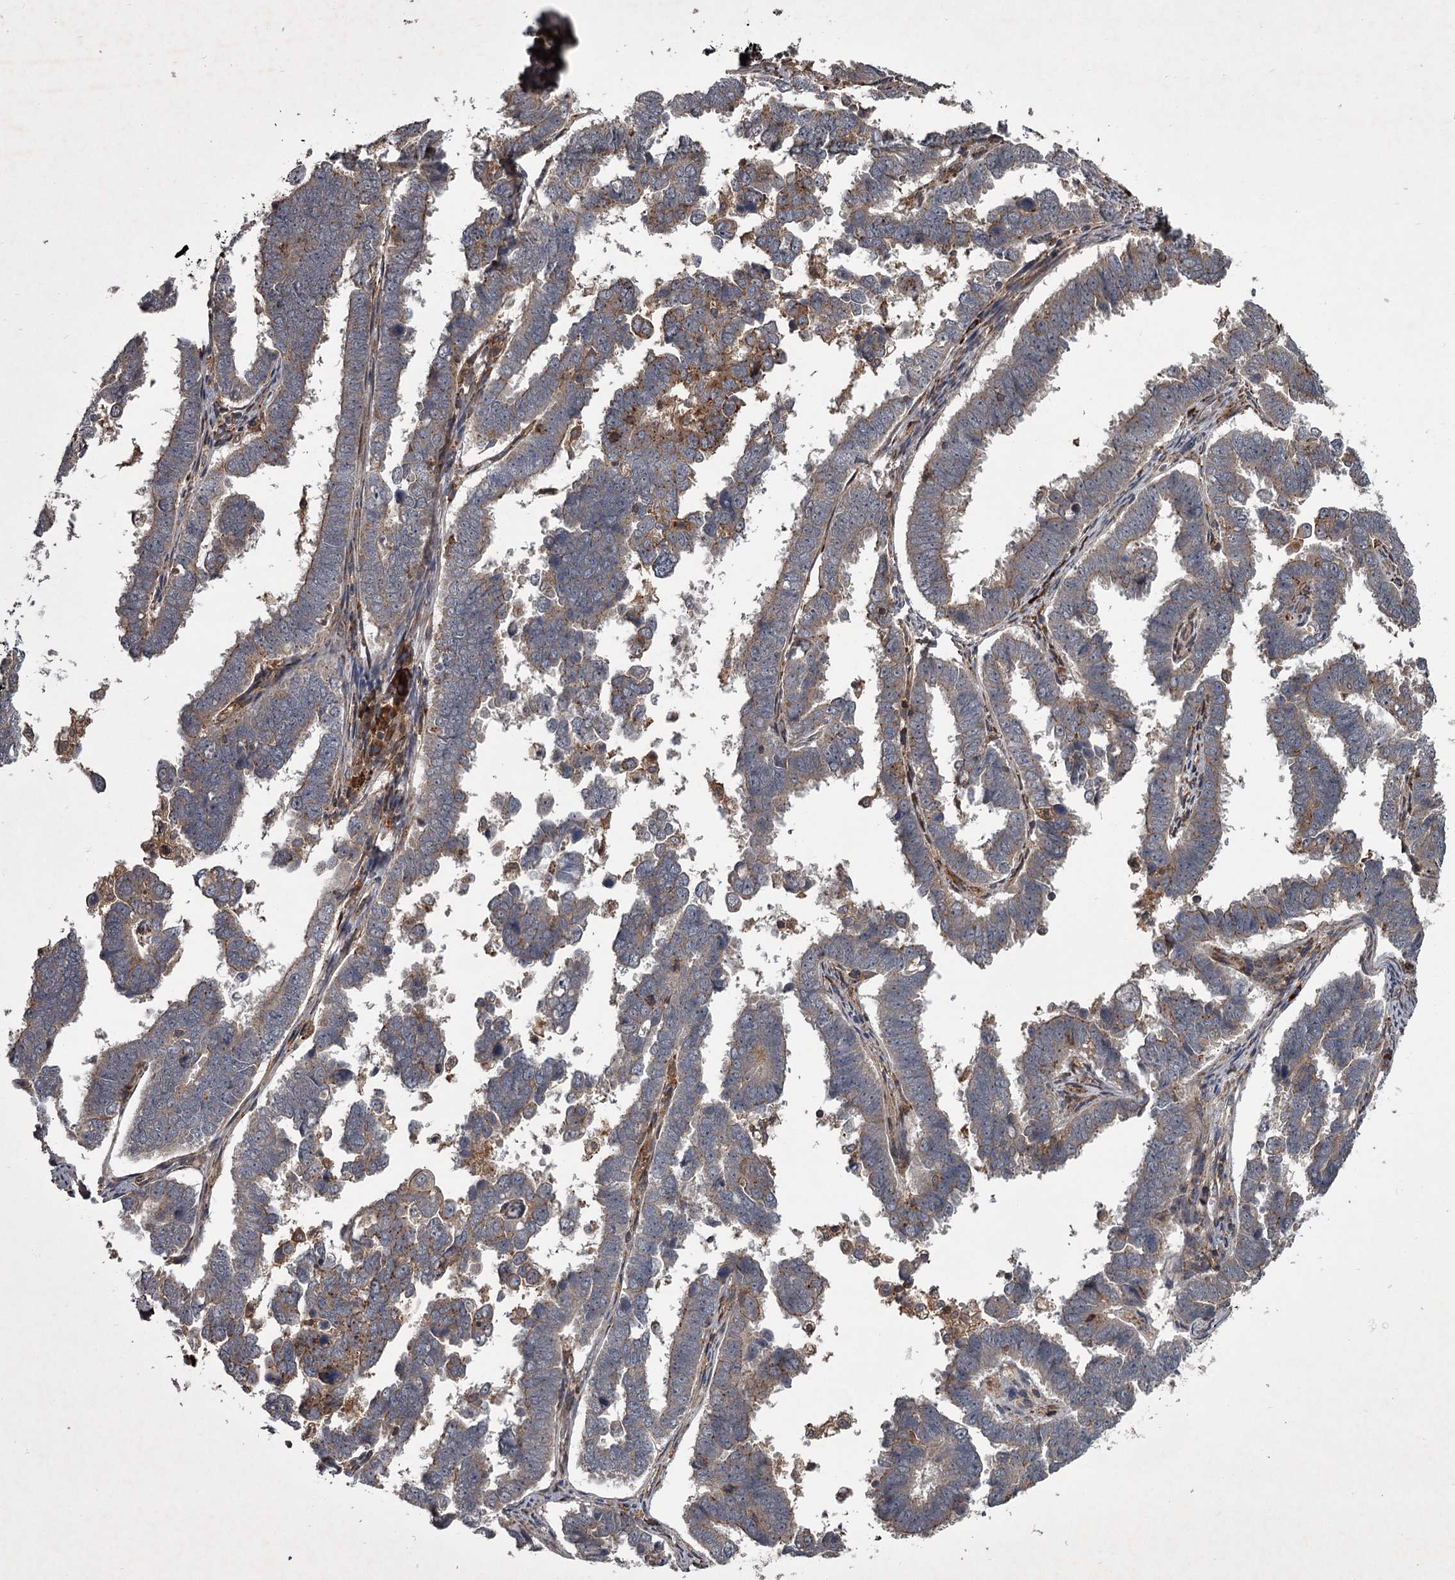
{"staining": {"intensity": "weak", "quantity": "25%-75%", "location": "cytoplasmic/membranous"}, "tissue": "endometrial cancer", "cell_type": "Tumor cells", "image_type": "cancer", "snomed": [{"axis": "morphology", "description": "Adenocarcinoma, NOS"}, {"axis": "topography", "description": "Endometrium"}], "caption": "Endometrial cancer stained with DAB immunohistochemistry (IHC) reveals low levels of weak cytoplasmic/membranous expression in approximately 25%-75% of tumor cells.", "gene": "UNC93B1", "patient": {"sex": "female", "age": 75}}